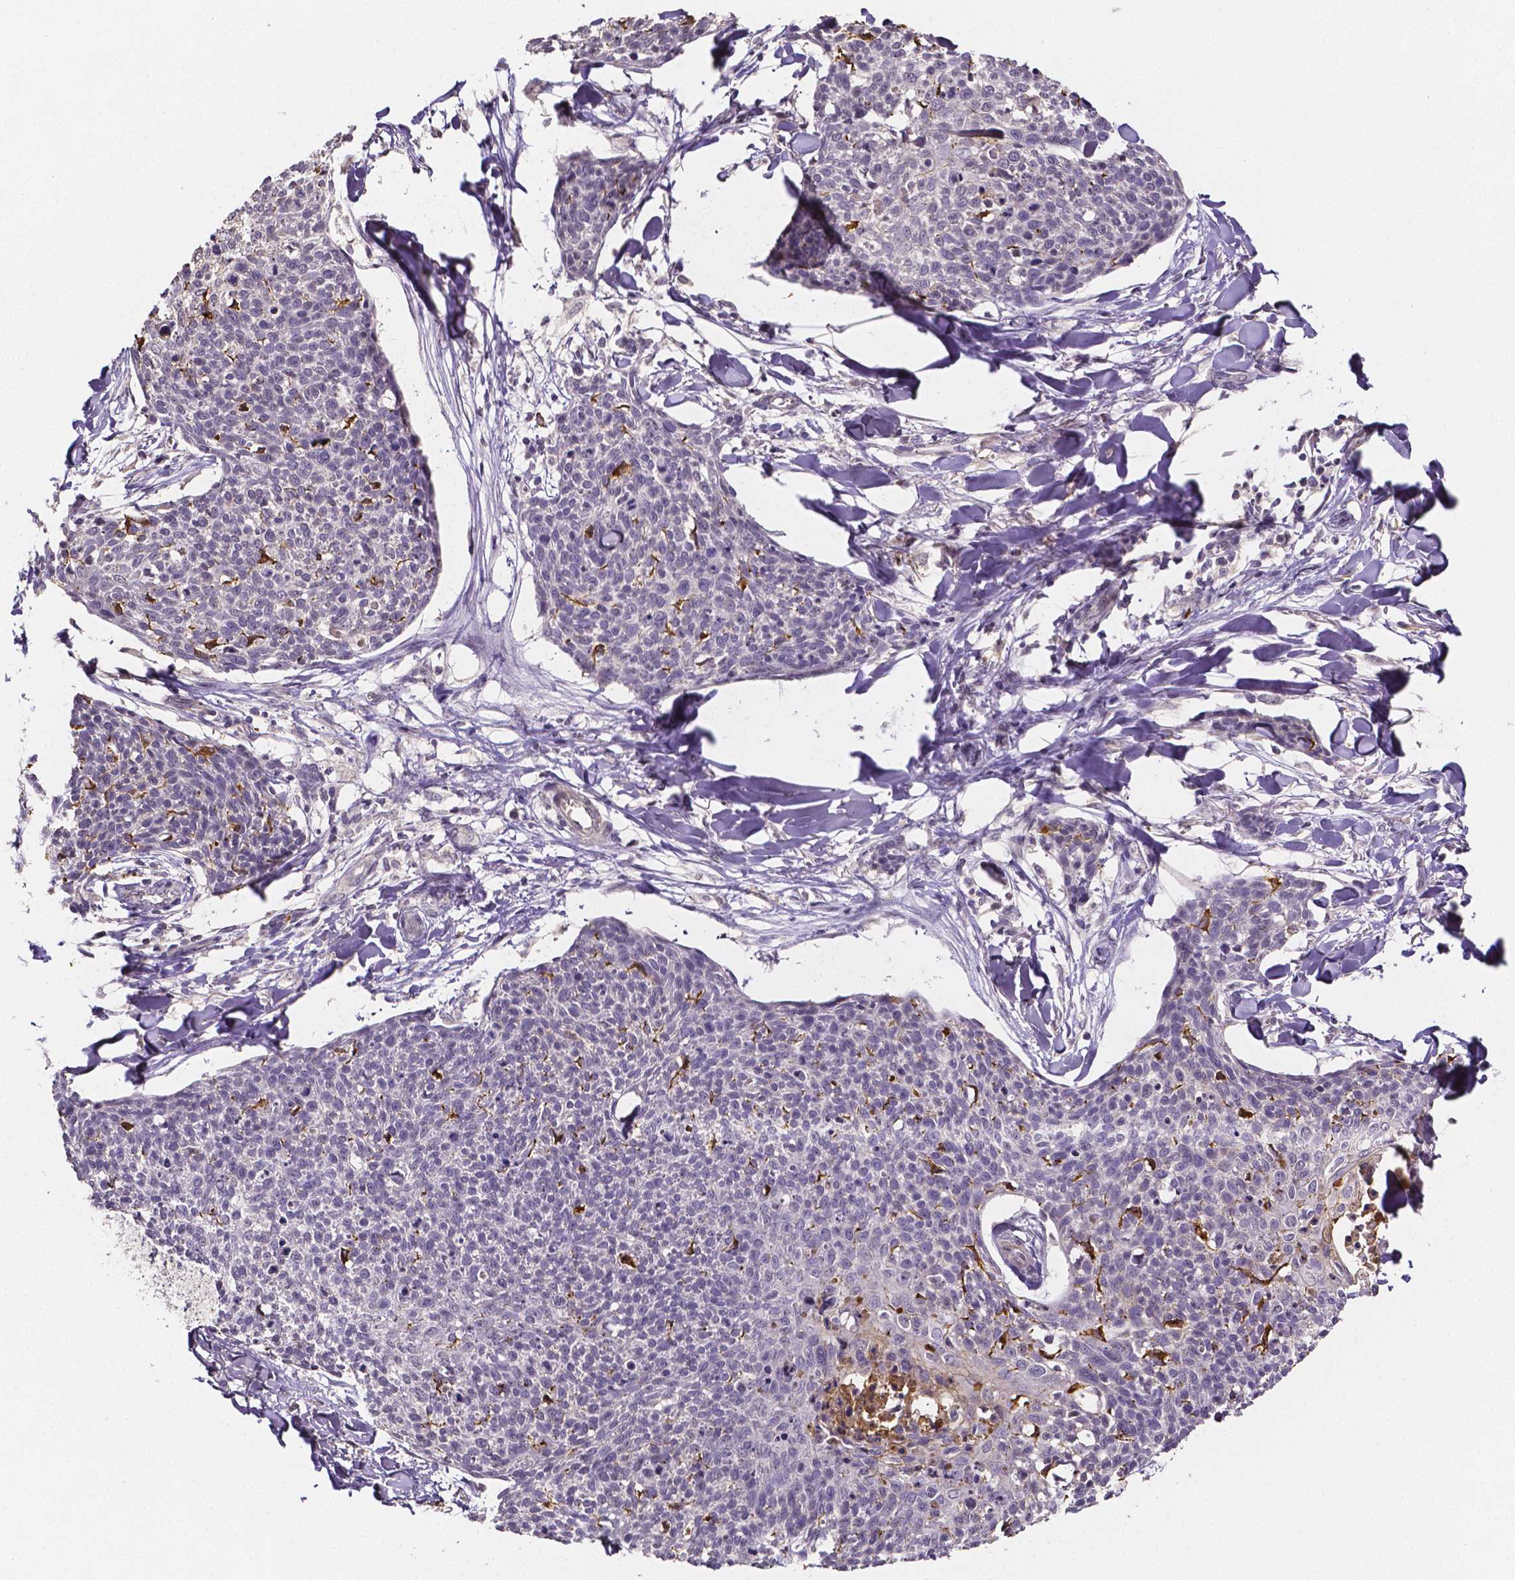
{"staining": {"intensity": "negative", "quantity": "none", "location": "none"}, "tissue": "skin cancer", "cell_type": "Tumor cells", "image_type": "cancer", "snomed": [{"axis": "morphology", "description": "Squamous cell carcinoma, NOS"}, {"axis": "topography", "description": "Skin"}, {"axis": "topography", "description": "Vulva"}], "caption": "Protein analysis of squamous cell carcinoma (skin) demonstrates no significant positivity in tumor cells.", "gene": "NRGN", "patient": {"sex": "female", "age": 75}}